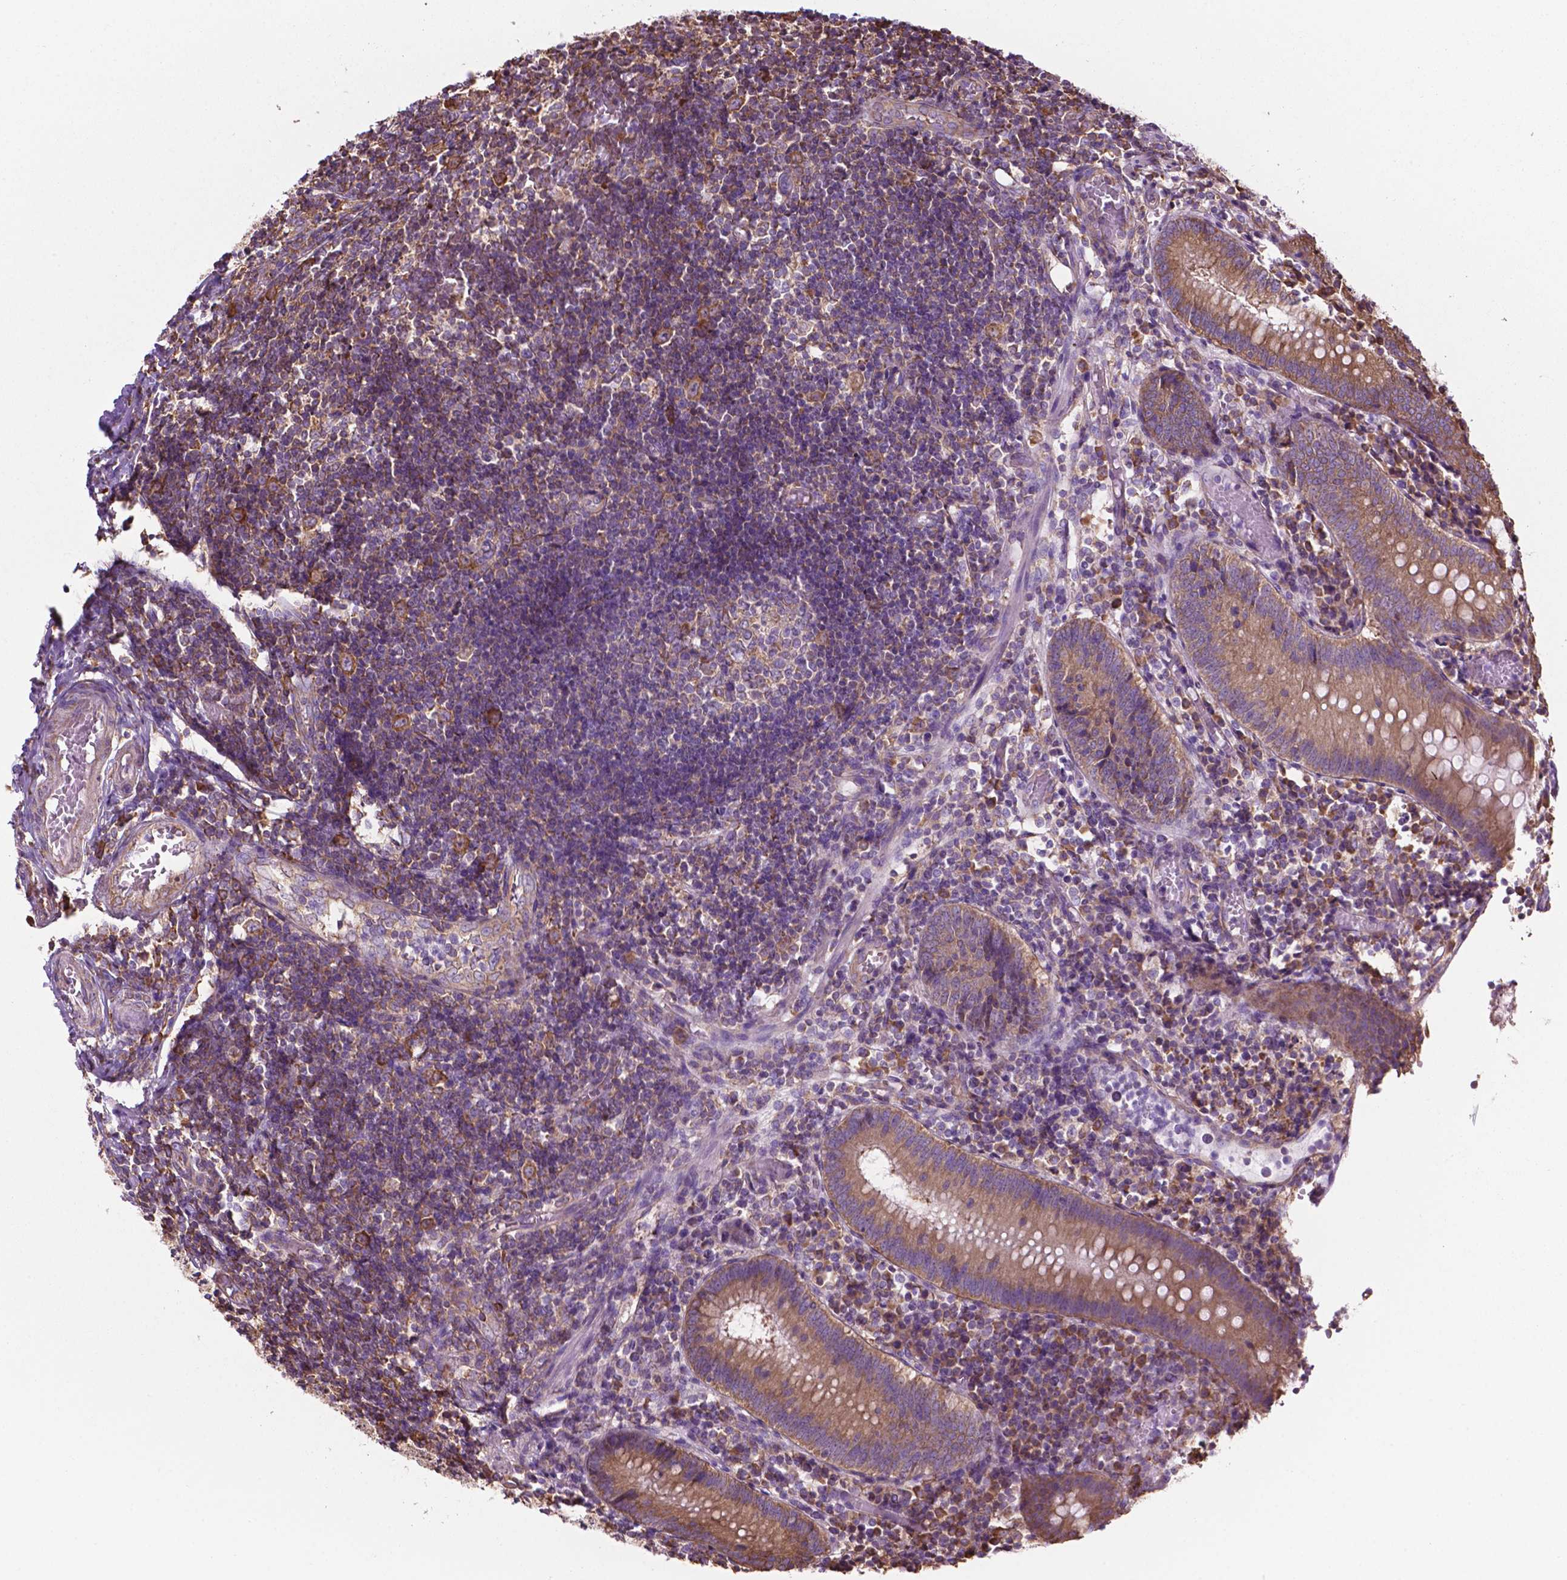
{"staining": {"intensity": "moderate", "quantity": ">75%", "location": "cytoplasmic/membranous"}, "tissue": "appendix", "cell_type": "Glandular cells", "image_type": "normal", "snomed": [{"axis": "morphology", "description": "Normal tissue, NOS"}, {"axis": "topography", "description": "Appendix"}], "caption": "Brown immunohistochemical staining in benign human appendix displays moderate cytoplasmic/membranous staining in approximately >75% of glandular cells.", "gene": "RPL29", "patient": {"sex": "female", "age": 32}}